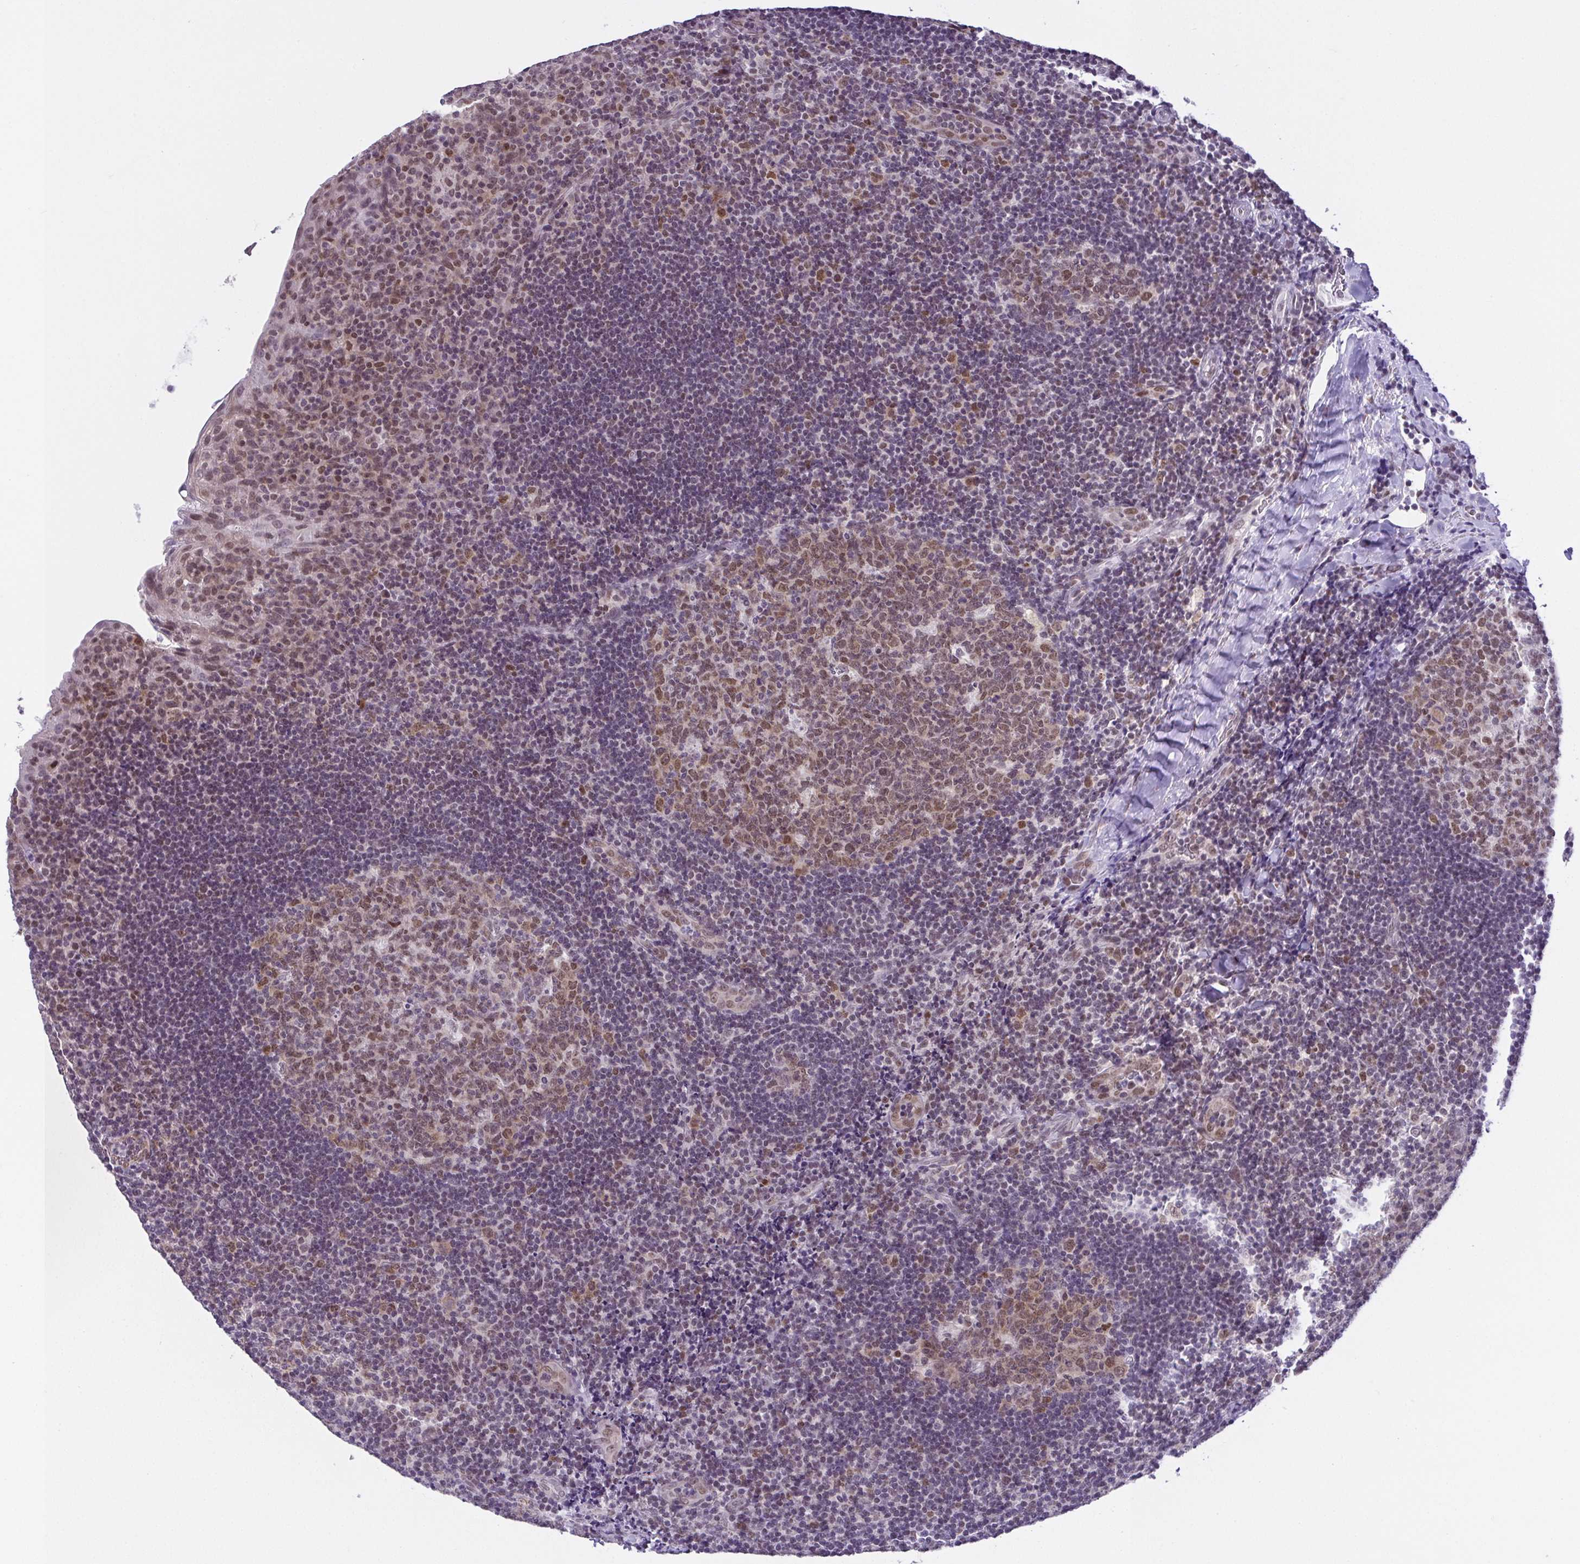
{"staining": {"intensity": "moderate", "quantity": ">75%", "location": "nuclear"}, "tissue": "tonsil", "cell_type": "Germinal center cells", "image_type": "normal", "snomed": [{"axis": "morphology", "description": "Normal tissue, NOS"}, {"axis": "topography", "description": "Tonsil"}], "caption": "The image reveals a brown stain indicating the presence of a protein in the nuclear of germinal center cells in tonsil. (DAB (3,3'-diaminobenzidine) = brown stain, brightfield microscopy at high magnification).", "gene": "RBM3", "patient": {"sex": "male", "age": 17}}